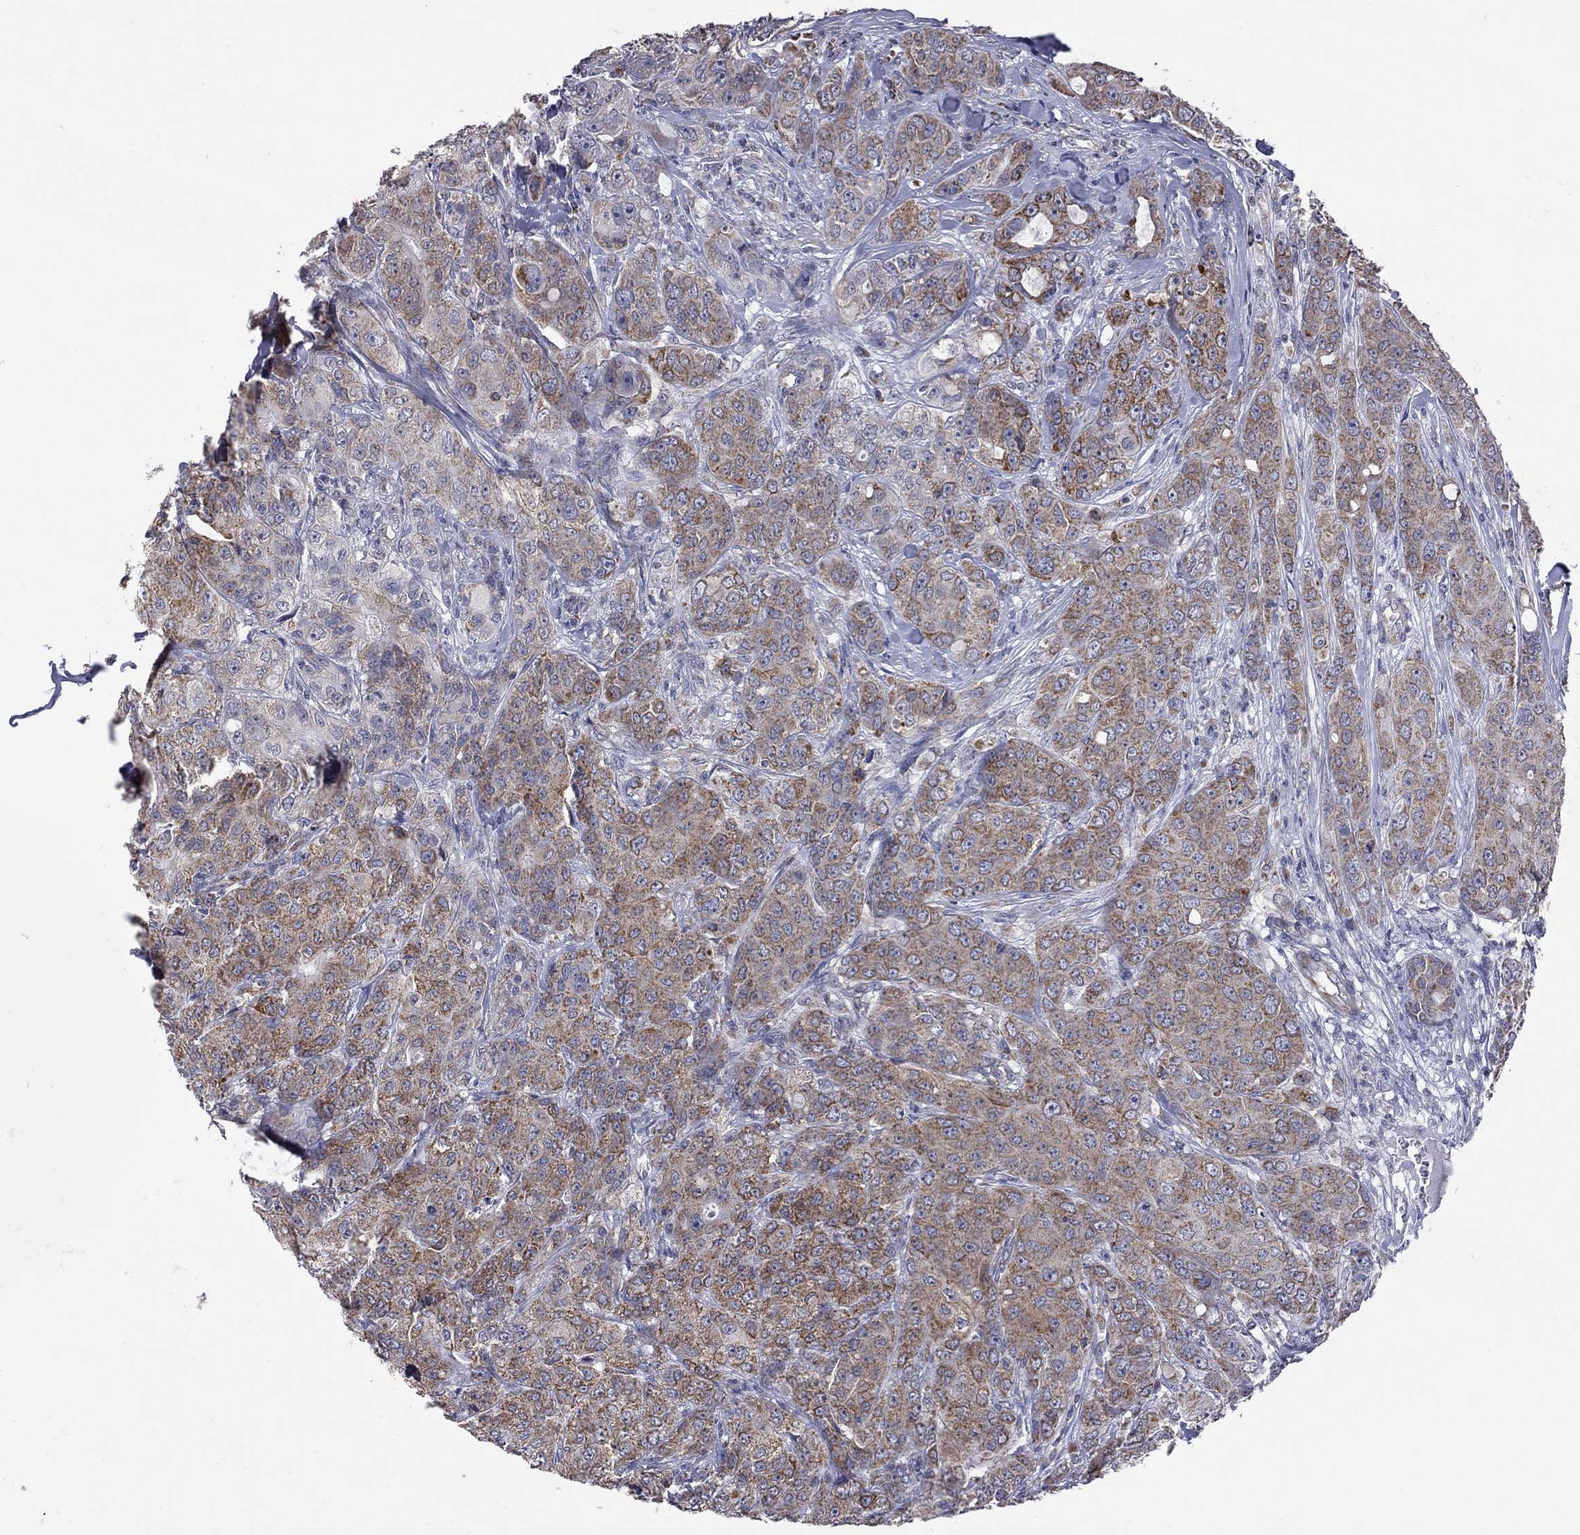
{"staining": {"intensity": "strong", "quantity": ">75%", "location": "cytoplasmic/membranous"}, "tissue": "breast cancer", "cell_type": "Tumor cells", "image_type": "cancer", "snomed": [{"axis": "morphology", "description": "Duct carcinoma"}, {"axis": "topography", "description": "Breast"}], "caption": "Strong cytoplasmic/membranous expression for a protein is present in approximately >75% of tumor cells of intraductal carcinoma (breast) using IHC.", "gene": "NDUFB1", "patient": {"sex": "female", "age": 43}}